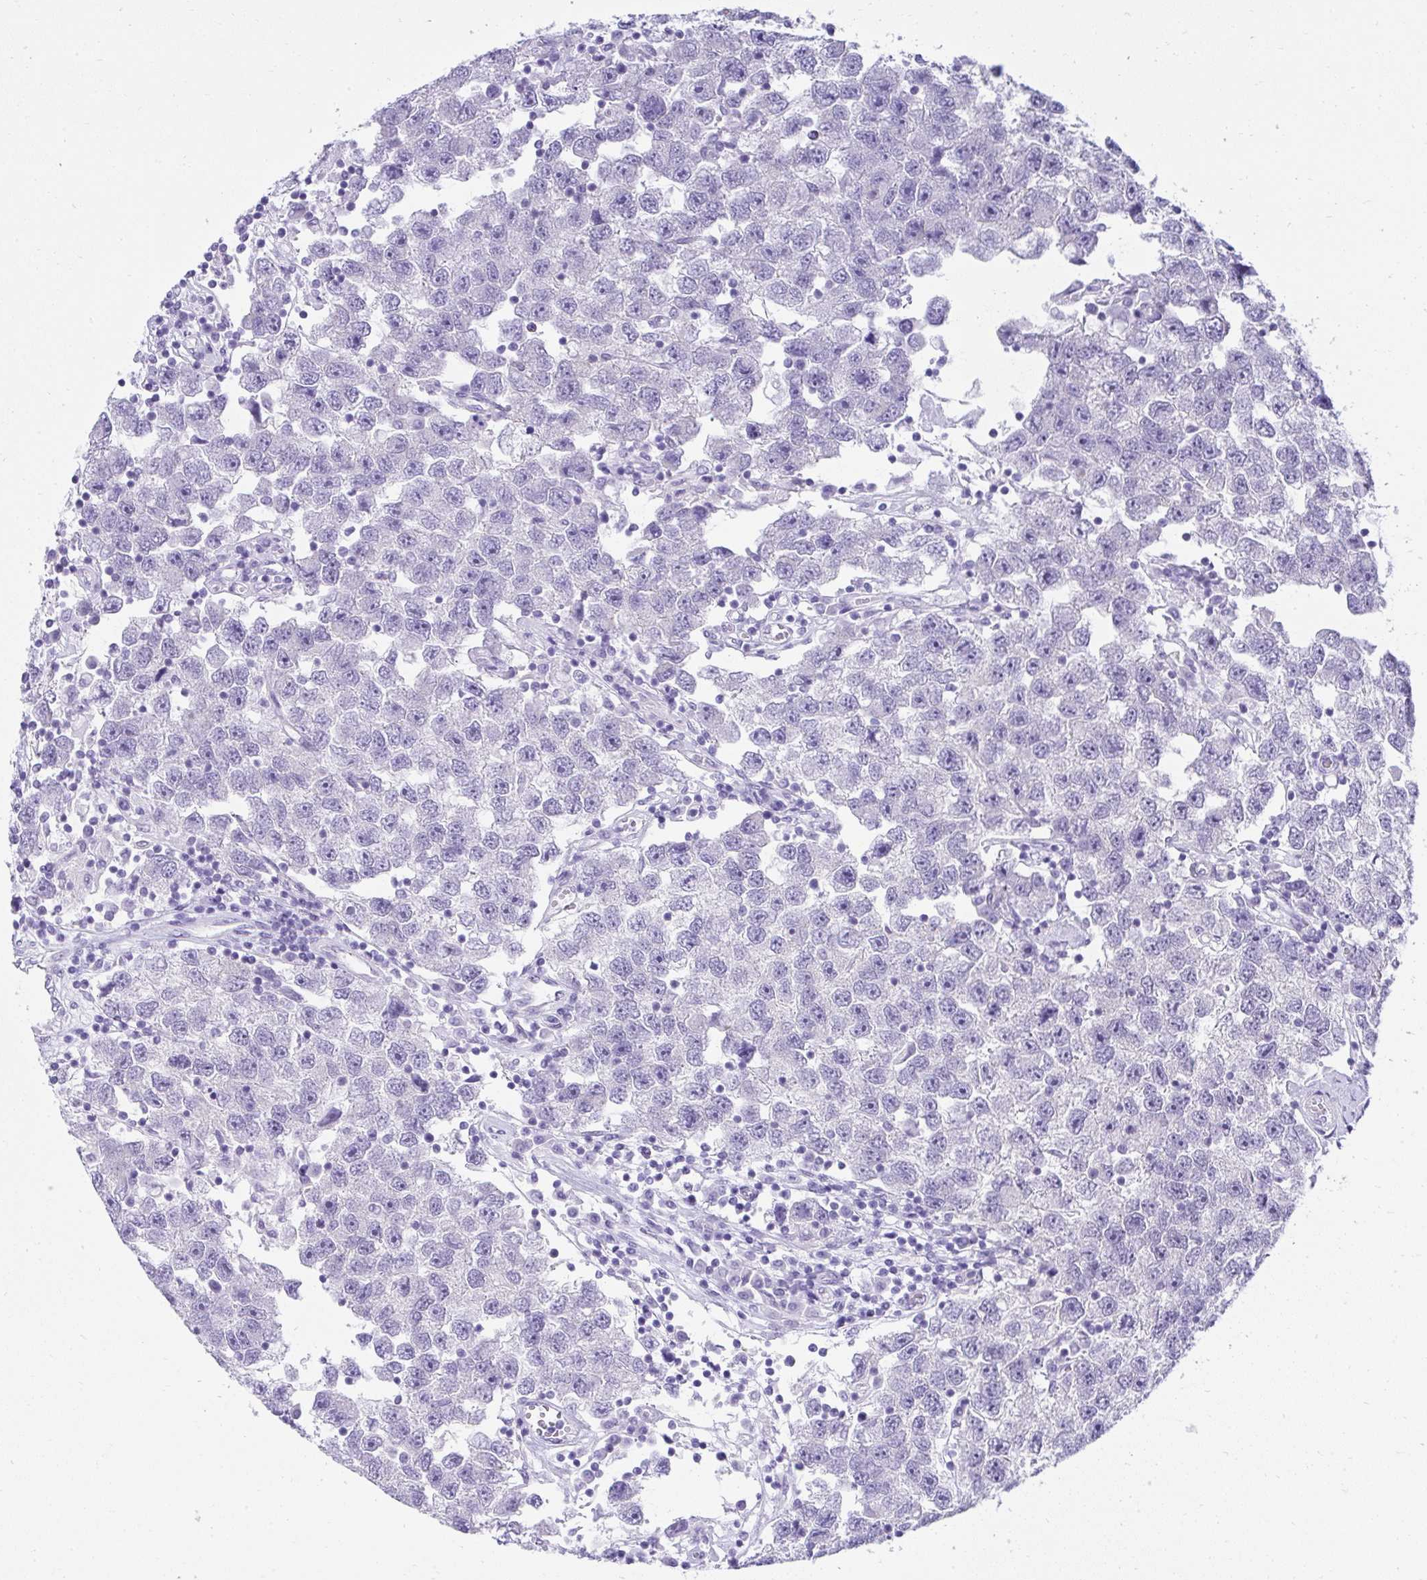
{"staining": {"intensity": "negative", "quantity": "none", "location": "none"}, "tissue": "testis cancer", "cell_type": "Tumor cells", "image_type": "cancer", "snomed": [{"axis": "morphology", "description": "Seminoma, NOS"}, {"axis": "topography", "description": "Testis"}], "caption": "This is an immunohistochemistry micrograph of testis seminoma. There is no expression in tumor cells.", "gene": "RNF183", "patient": {"sex": "male", "age": 26}}